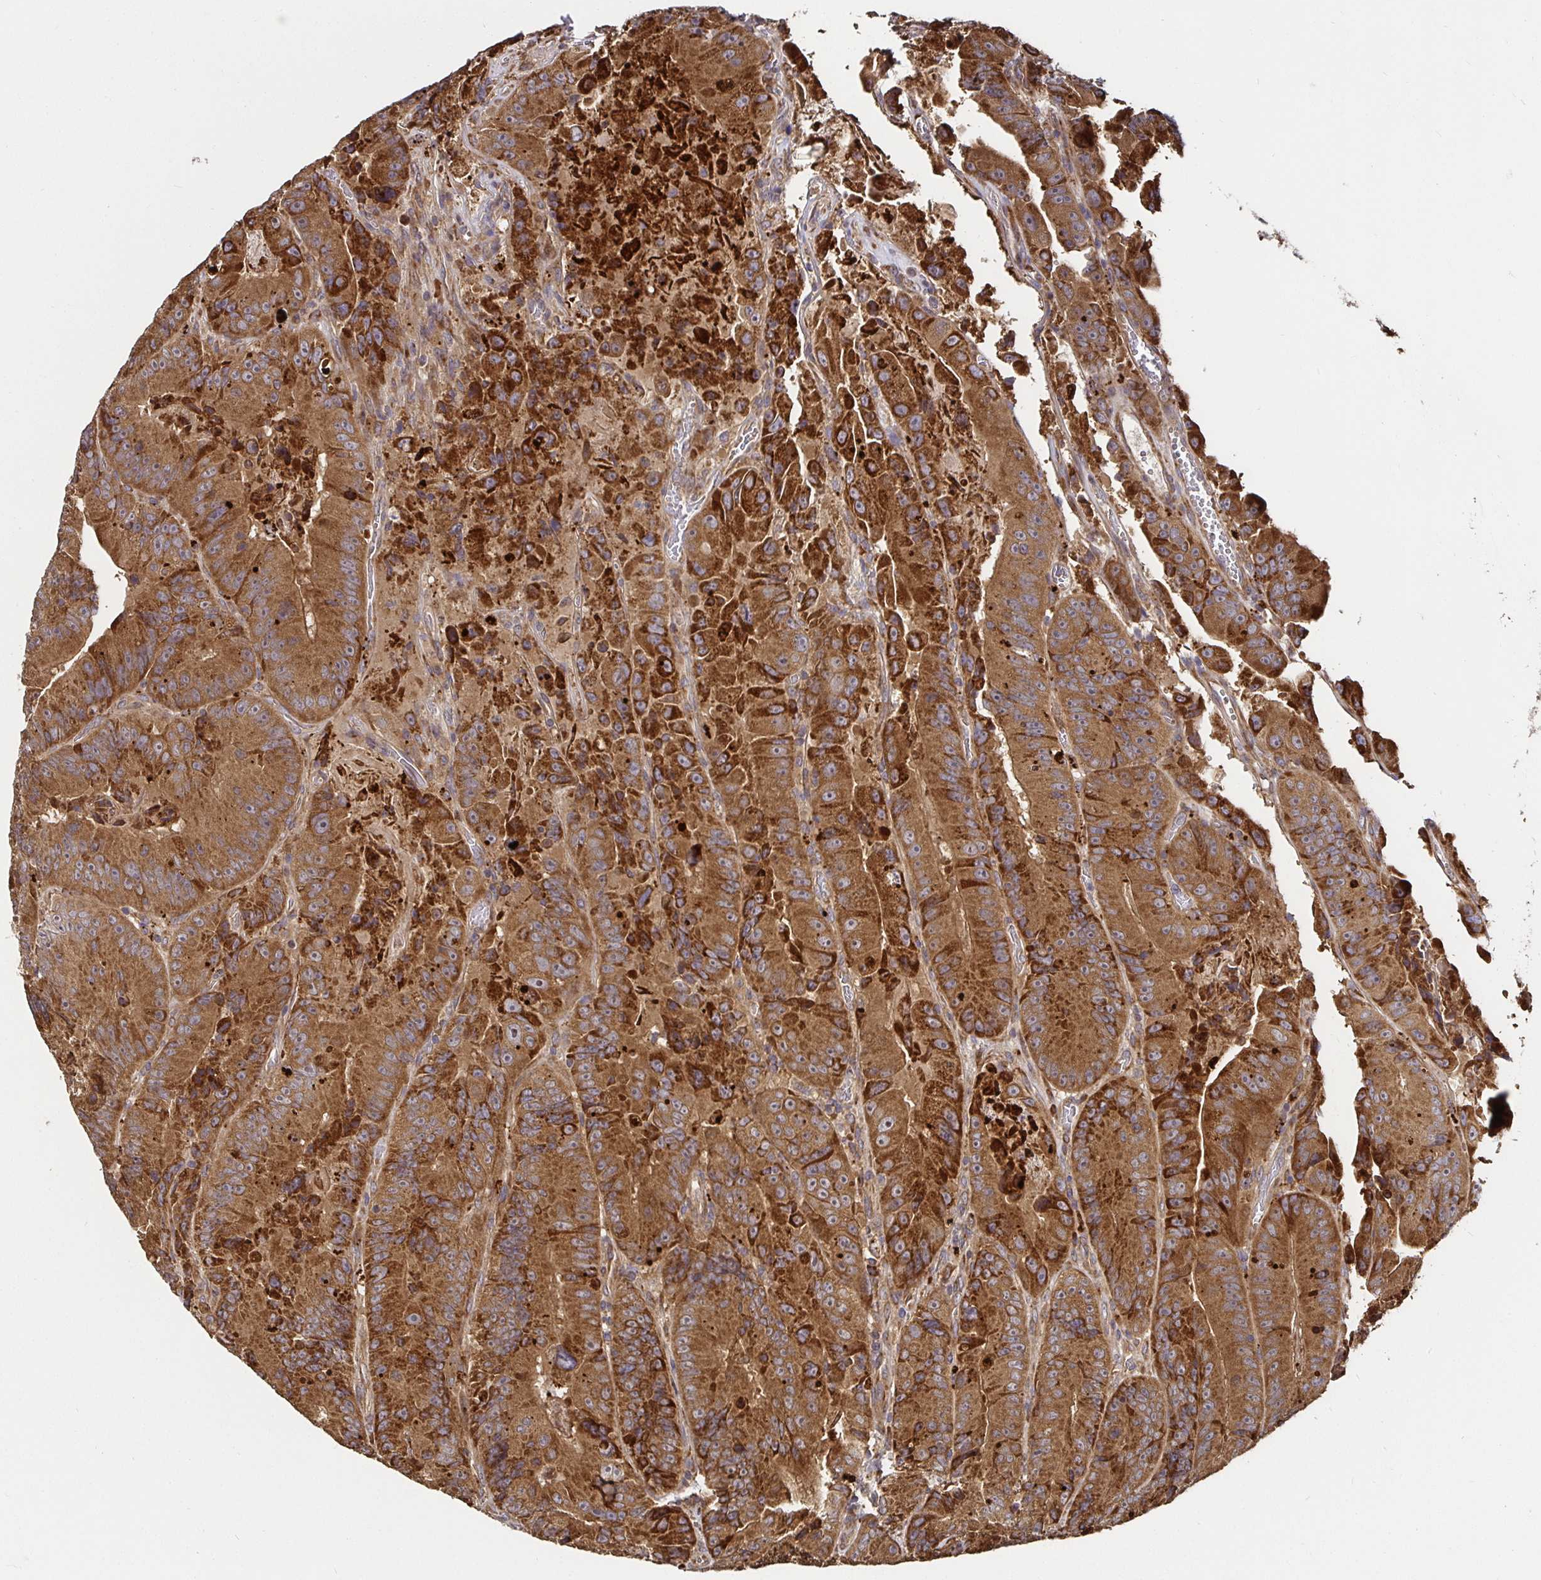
{"staining": {"intensity": "strong", "quantity": ">75%", "location": "cytoplasmic/membranous"}, "tissue": "colorectal cancer", "cell_type": "Tumor cells", "image_type": "cancer", "snomed": [{"axis": "morphology", "description": "Adenocarcinoma, NOS"}, {"axis": "topography", "description": "Colon"}], "caption": "The immunohistochemical stain labels strong cytoplasmic/membranous staining in tumor cells of colorectal adenocarcinoma tissue.", "gene": "MLST8", "patient": {"sex": "female", "age": 86}}